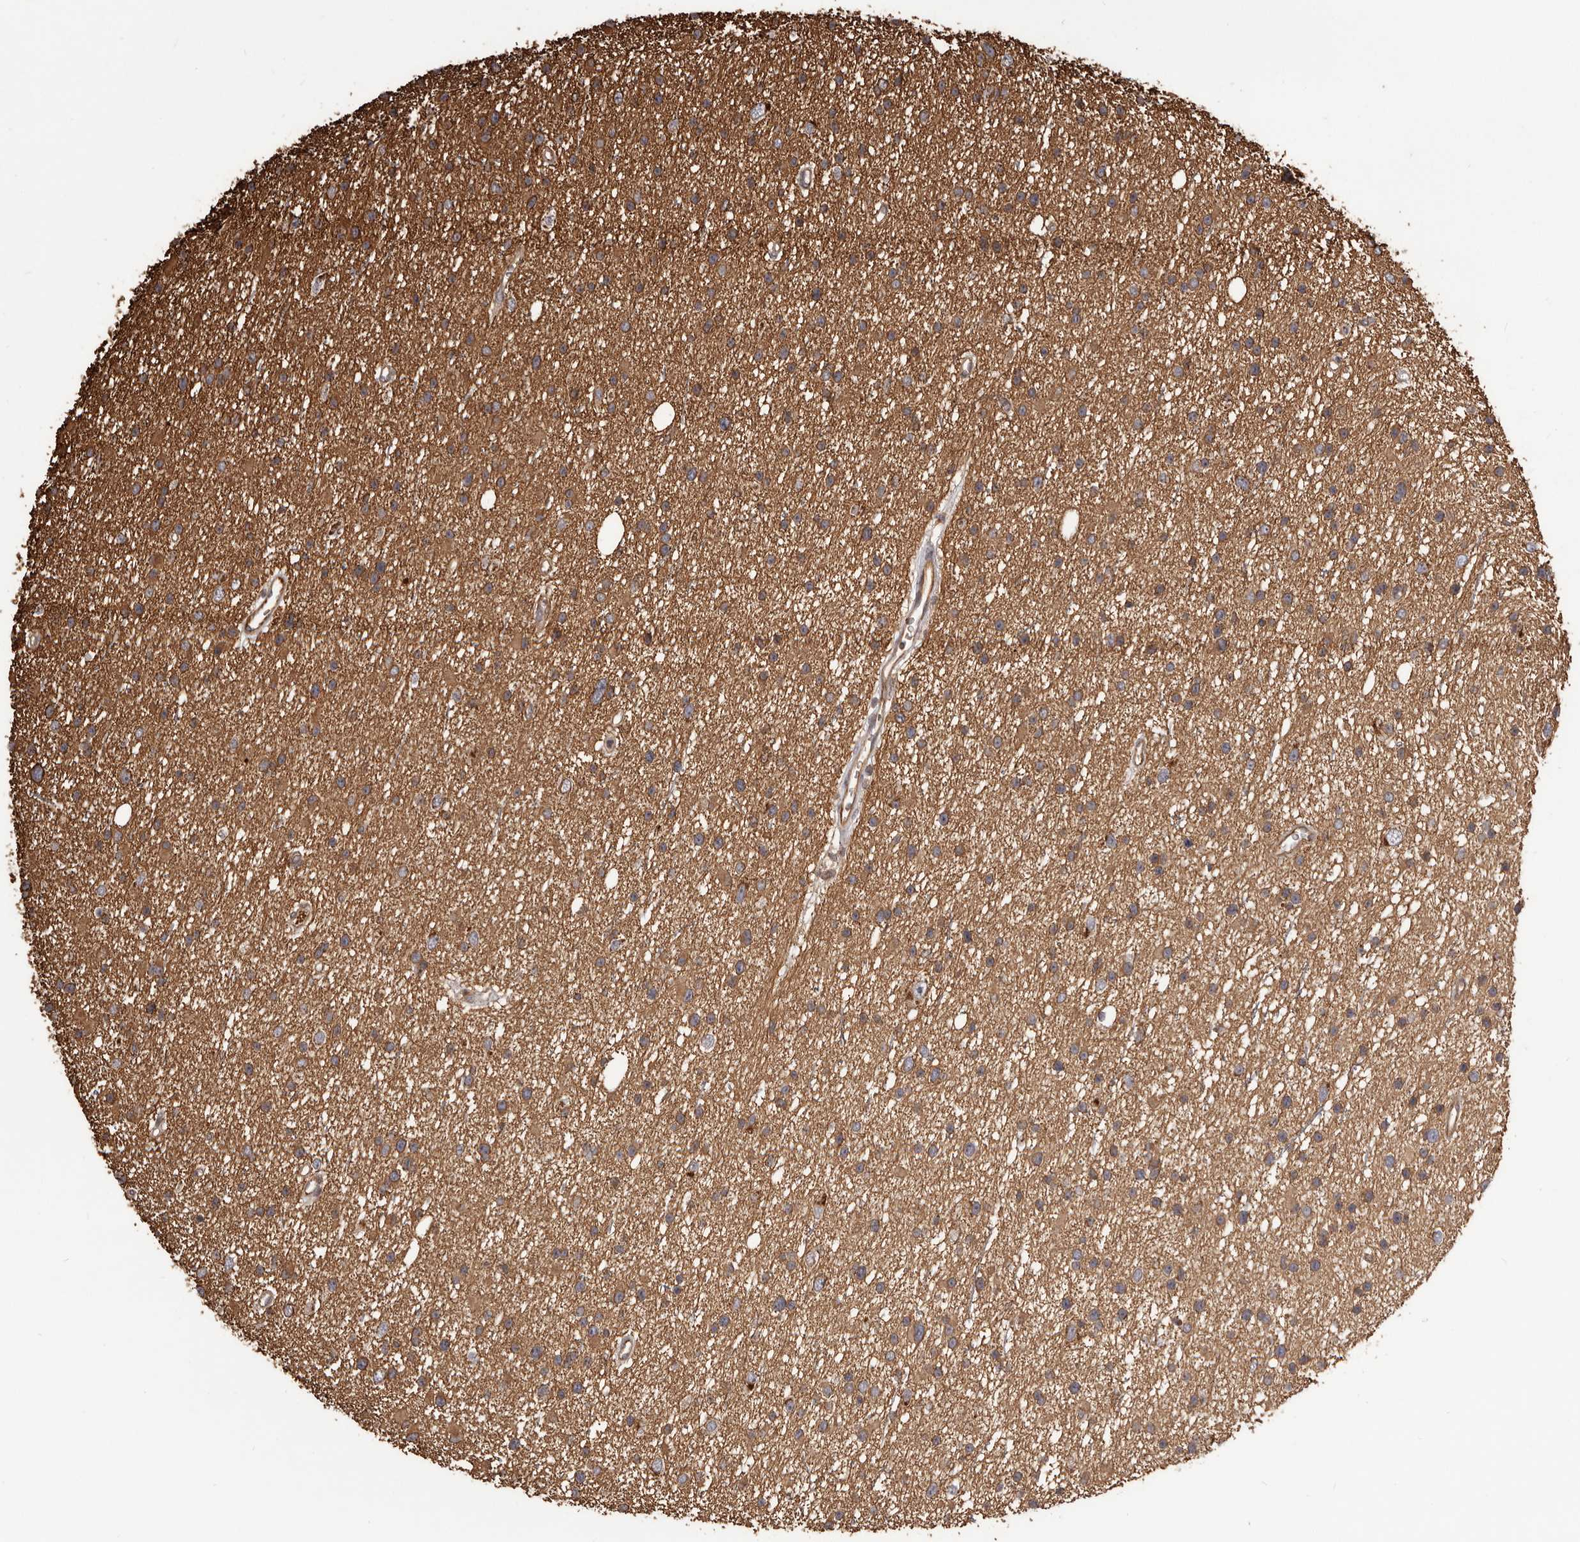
{"staining": {"intensity": "moderate", "quantity": ">75%", "location": "cytoplasmic/membranous"}, "tissue": "glioma", "cell_type": "Tumor cells", "image_type": "cancer", "snomed": [{"axis": "morphology", "description": "Glioma, malignant, Low grade"}, {"axis": "topography", "description": "Cerebral cortex"}], "caption": "An immunohistochemistry (IHC) image of neoplastic tissue is shown. Protein staining in brown shows moderate cytoplasmic/membranous positivity in malignant low-grade glioma within tumor cells. Using DAB (3,3'-diaminobenzidine) (brown) and hematoxylin (blue) stains, captured at high magnification using brightfield microscopy.", "gene": "QRSL1", "patient": {"sex": "female", "age": 39}}